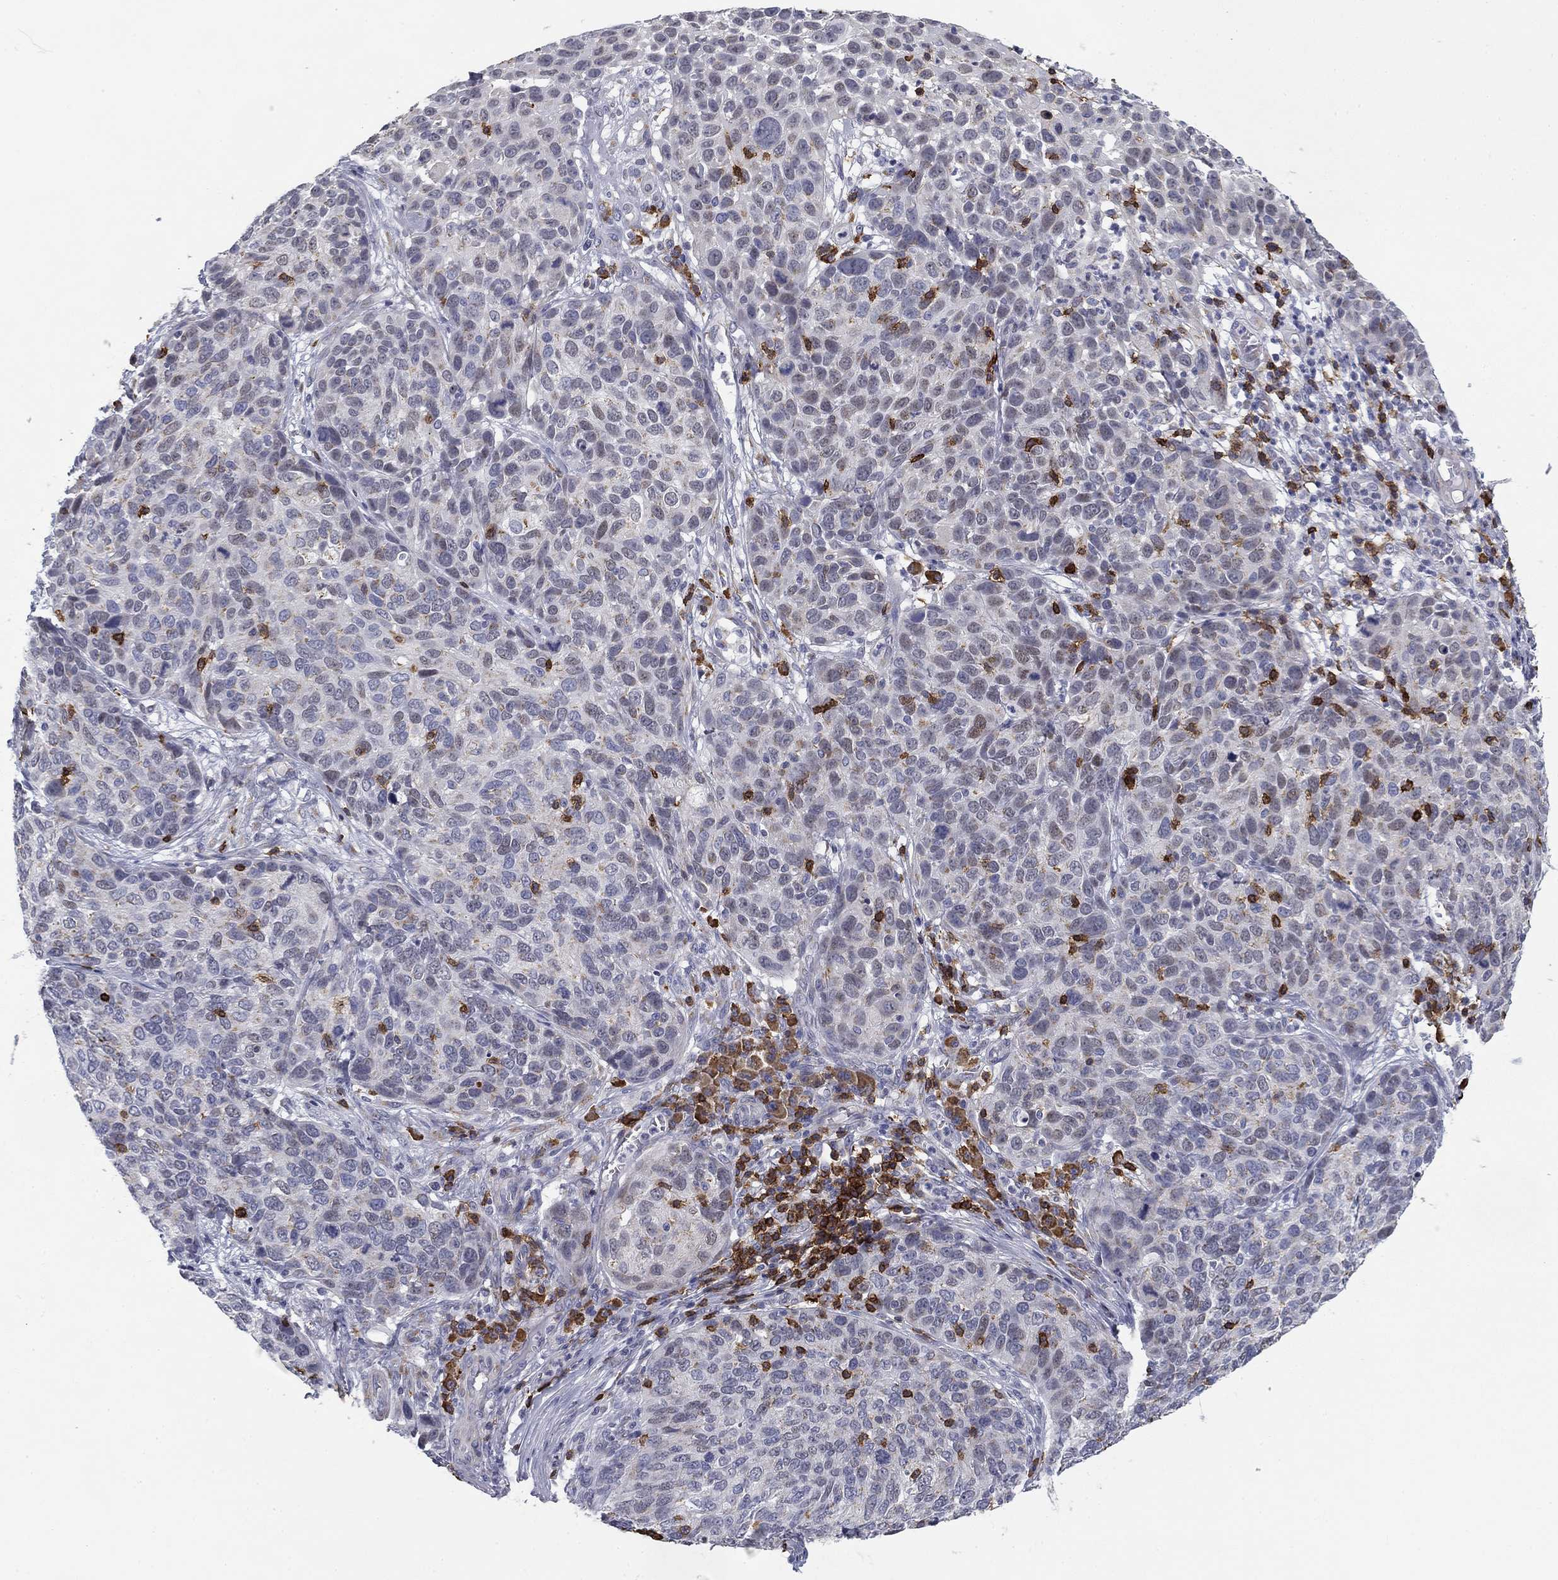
{"staining": {"intensity": "negative", "quantity": "none", "location": "none"}, "tissue": "skin cancer", "cell_type": "Tumor cells", "image_type": "cancer", "snomed": [{"axis": "morphology", "description": "Squamous cell carcinoma, NOS"}, {"axis": "topography", "description": "Skin"}], "caption": "High power microscopy histopathology image of an immunohistochemistry photomicrograph of skin squamous cell carcinoma, revealing no significant positivity in tumor cells. The staining was performed using DAB (3,3'-diaminobenzidine) to visualize the protein expression in brown, while the nuclei were stained in blue with hematoxylin (Magnification: 20x).", "gene": "TRAT1", "patient": {"sex": "male", "age": 92}}